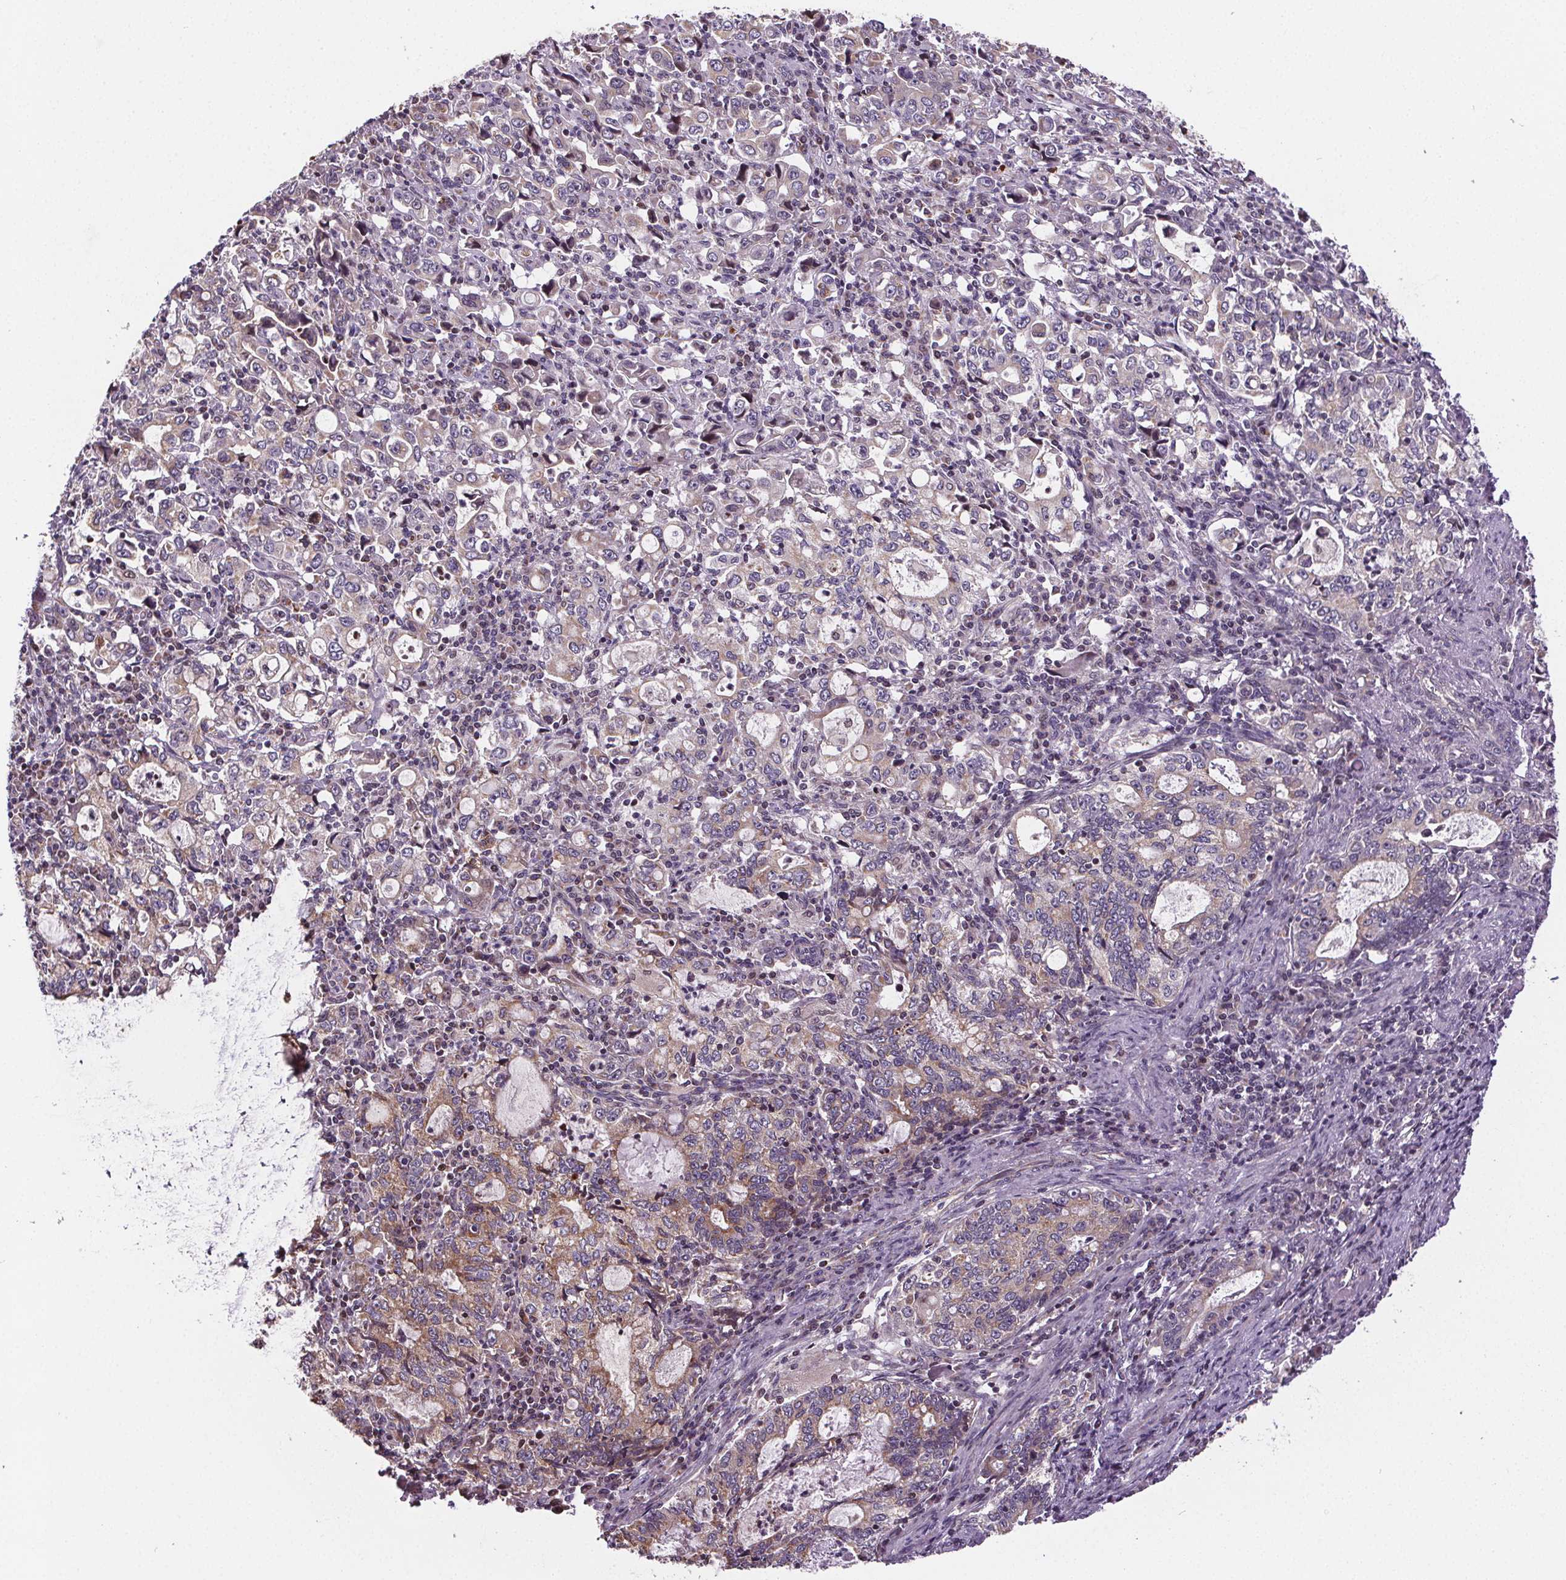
{"staining": {"intensity": "moderate", "quantity": "25%-75%", "location": "cytoplasmic/membranous"}, "tissue": "stomach cancer", "cell_type": "Tumor cells", "image_type": "cancer", "snomed": [{"axis": "morphology", "description": "Adenocarcinoma, NOS"}, {"axis": "topography", "description": "Stomach, lower"}], "caption": "Moderate cytoplasmic/membranous positivity is seen in about 25%-75% of tumor cells in stomach adenocarcinoma.", "gene": "SUCLA2", "patient": {"sex": "female", "age": 72}}